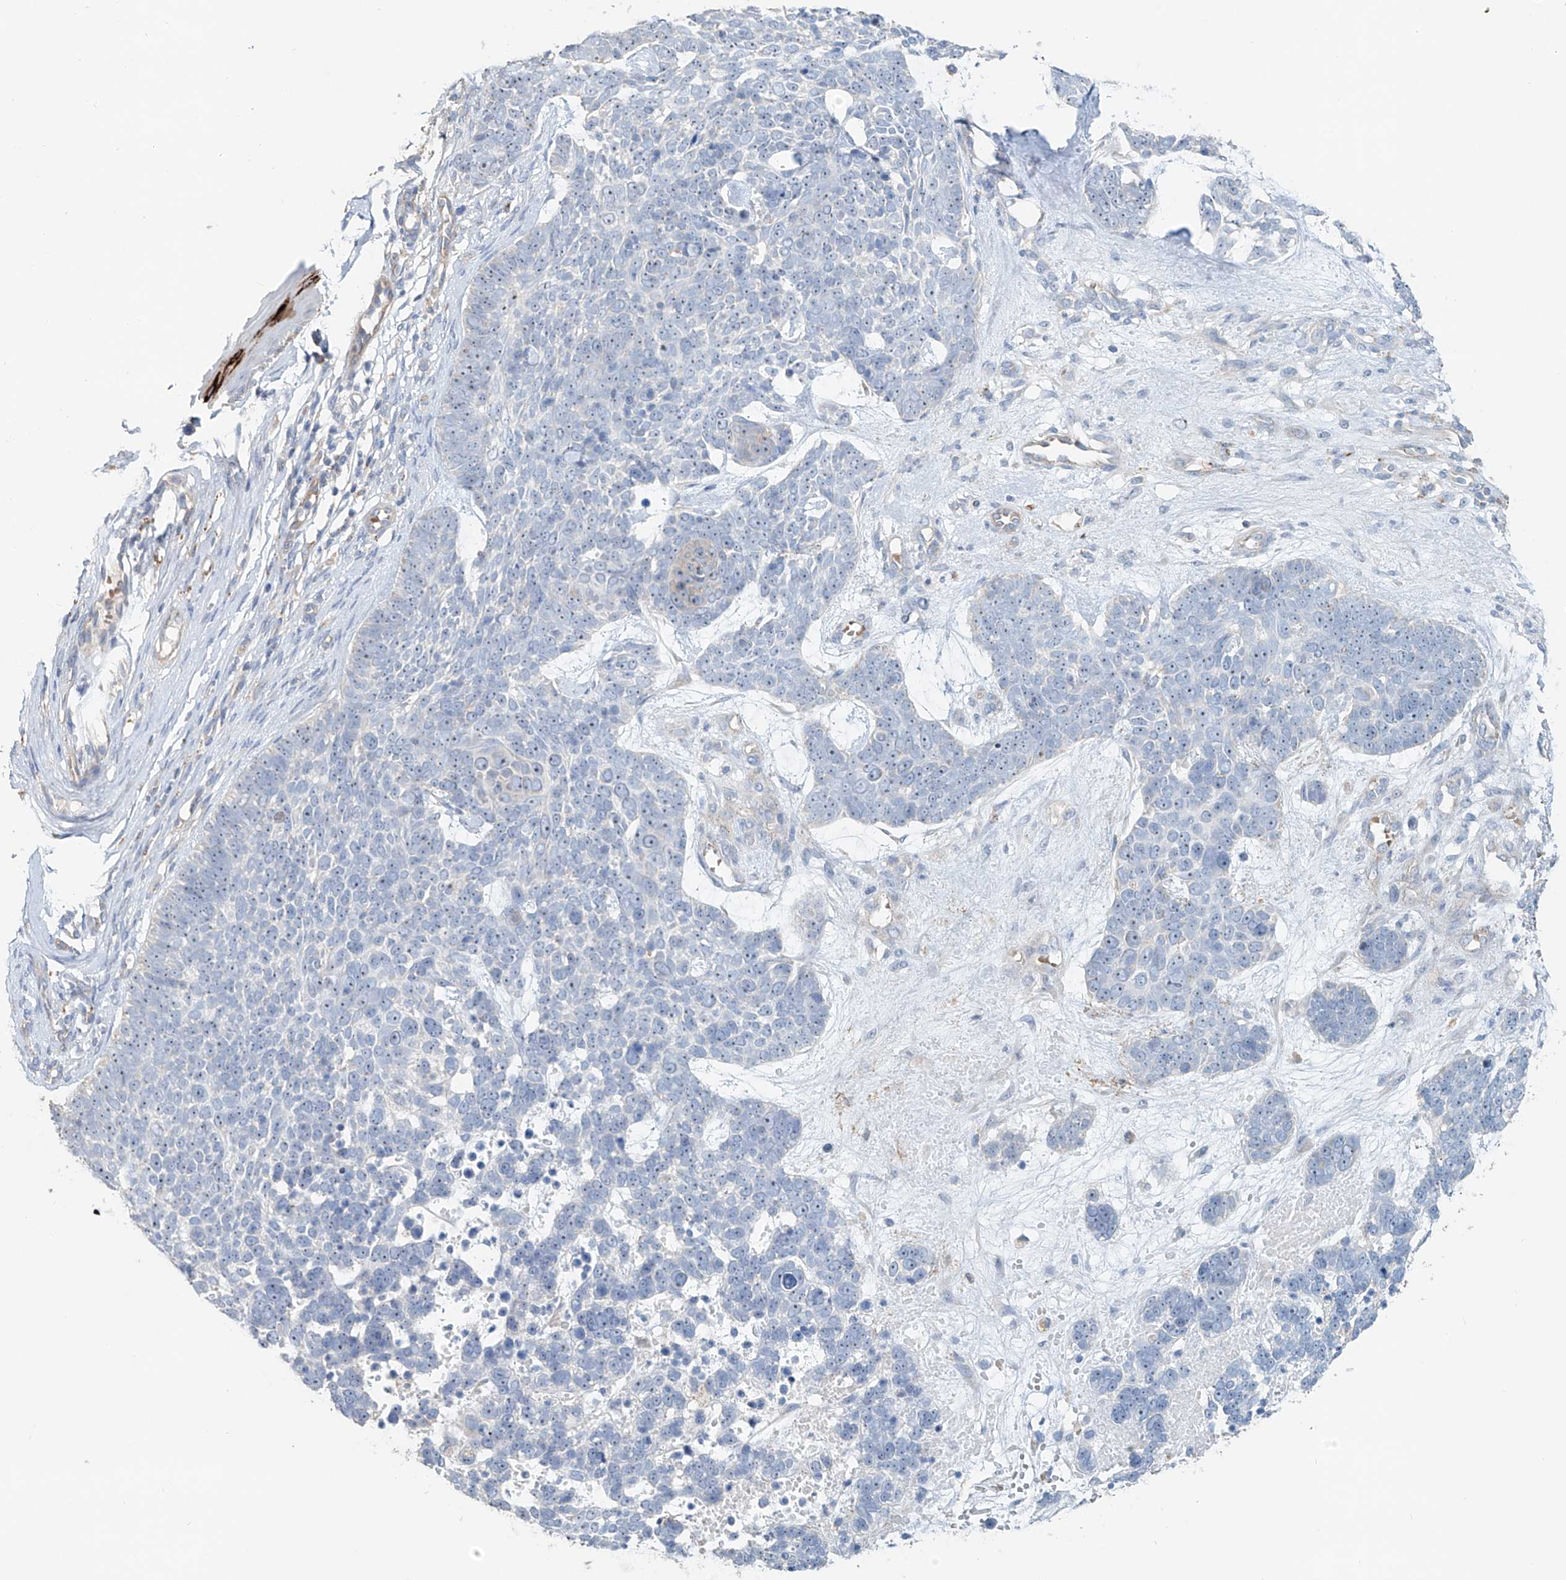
{"staining": {"intensity": "negative", "quantity": "none", "location": "none"}, "tissue": "skin cancer", "cell_type": "Tumor cells", "image_type": "cancer", "snomed": [{"axis": "morphology", "description": "Basal cell carcinoma"}, {"axis": "topography", "description": "Skin"}], "caption": "This micrograph is of basal cell carcinoma (skin) stained with immunohistochemistry (IHC) to label a protein in brown with the nuclei are counter-stained blue. There is no expression in tumor cells. Brightfield microscopy of immunohistochemistry (IHC) stained with DAB (brown) and hematoxylin (blue), captured at high magnification.", "gene": "TRIM47", "patient": {"sex": "female", "age": 81}}